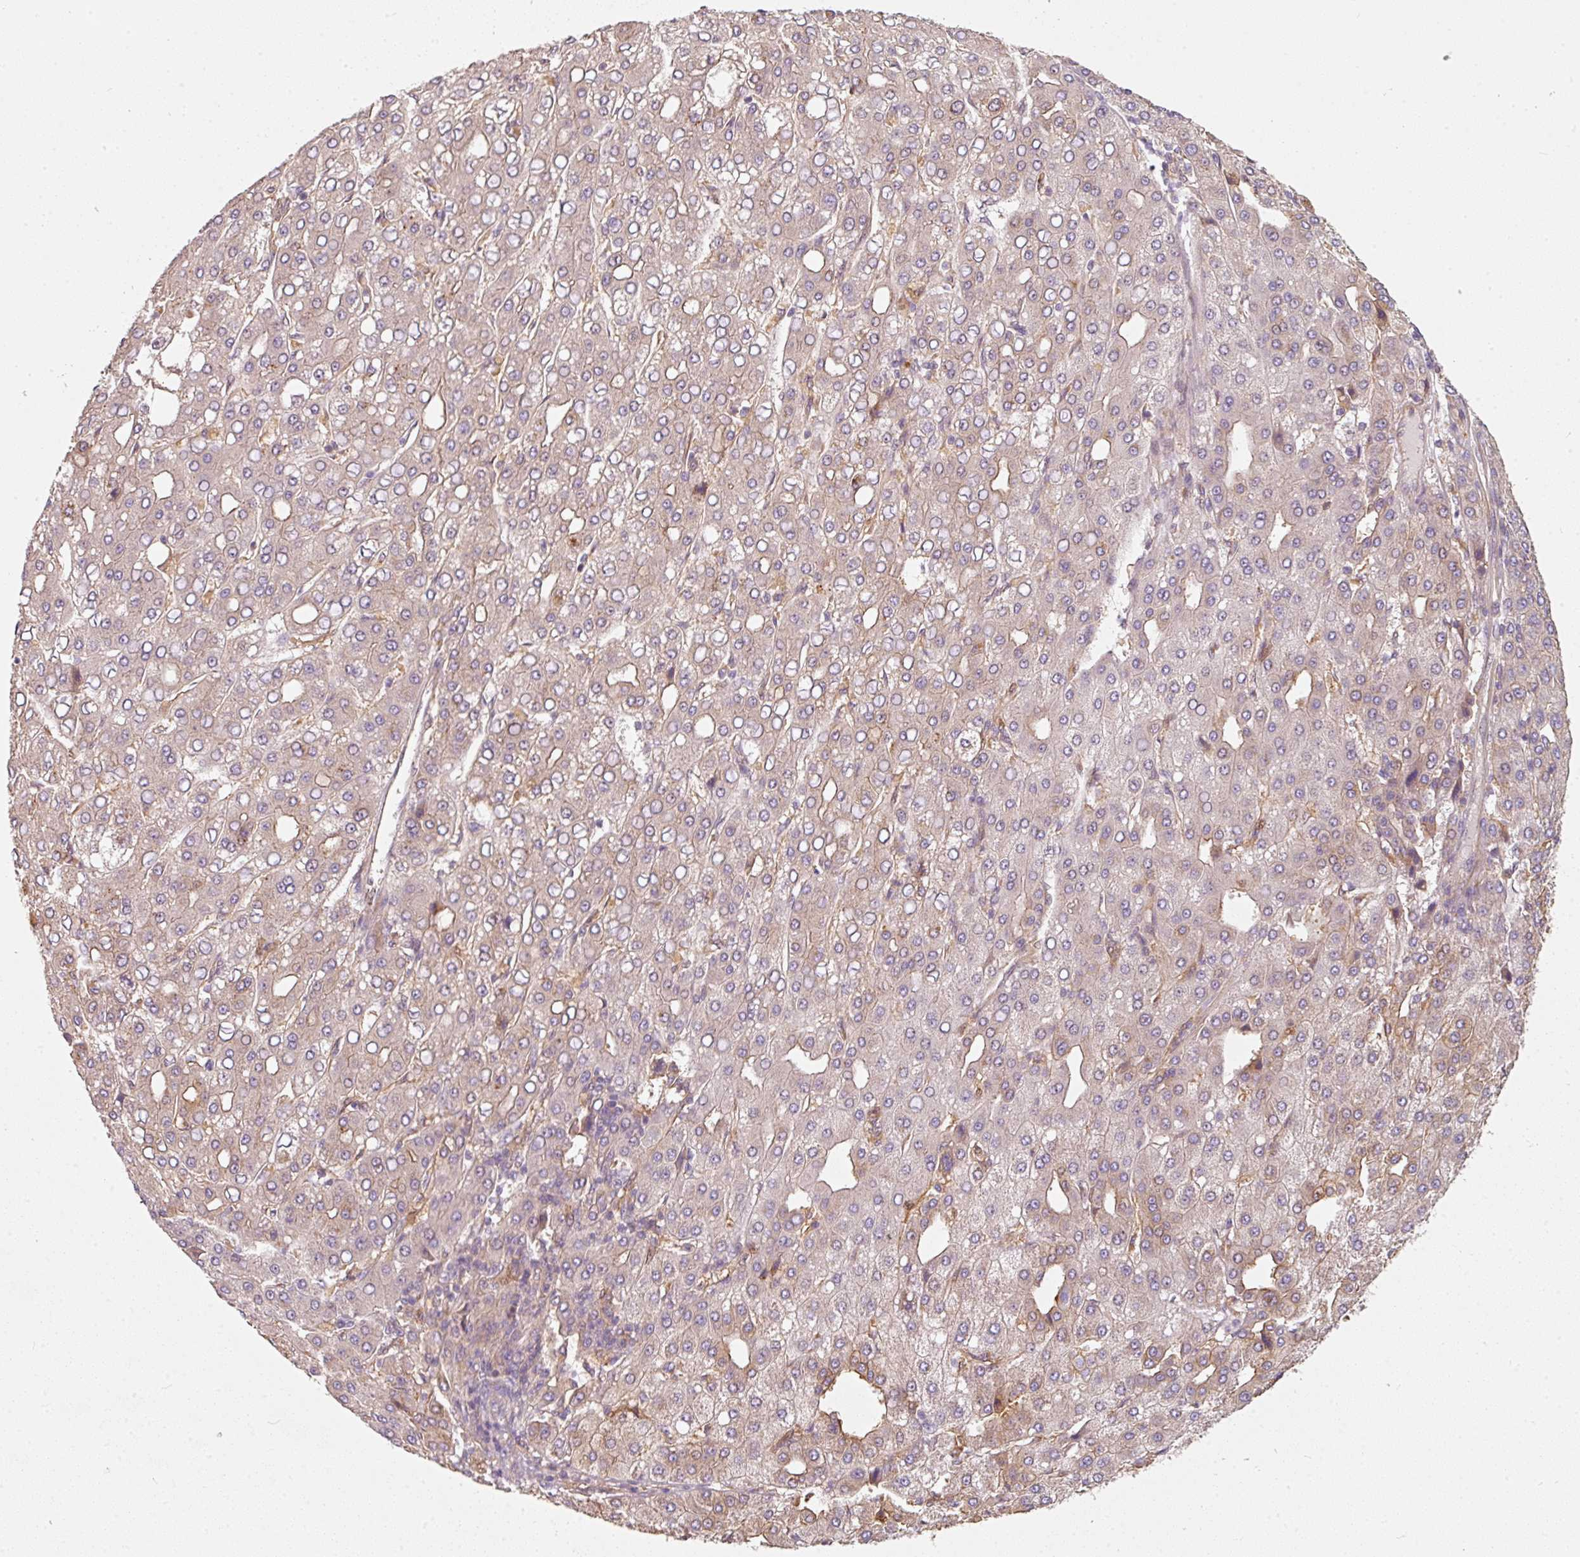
{"staining": {"intensity": "weak", "quantity": "<25%", "location": "cytoplasmic/membranous"}, "tissue": "liver cancer", "cell_type": "Tumor cells", "image_type": "cancer", "snomed": [{"axis": "morphology", "description": "Carcinoma, Hepatocellular, NOS"}, {"axis": "topography", "description": "Liver"}], "caption": "Photomicrograph shows no significant protein expression in tumor cells of liver cancer (hepatocellular carcinoma). (DAB (3,3'-diaminobenzidine) IHC with hematoxylin counter stain).", "gene": "IQGAP2", "patient": {"sex": "male", "age": 65}}